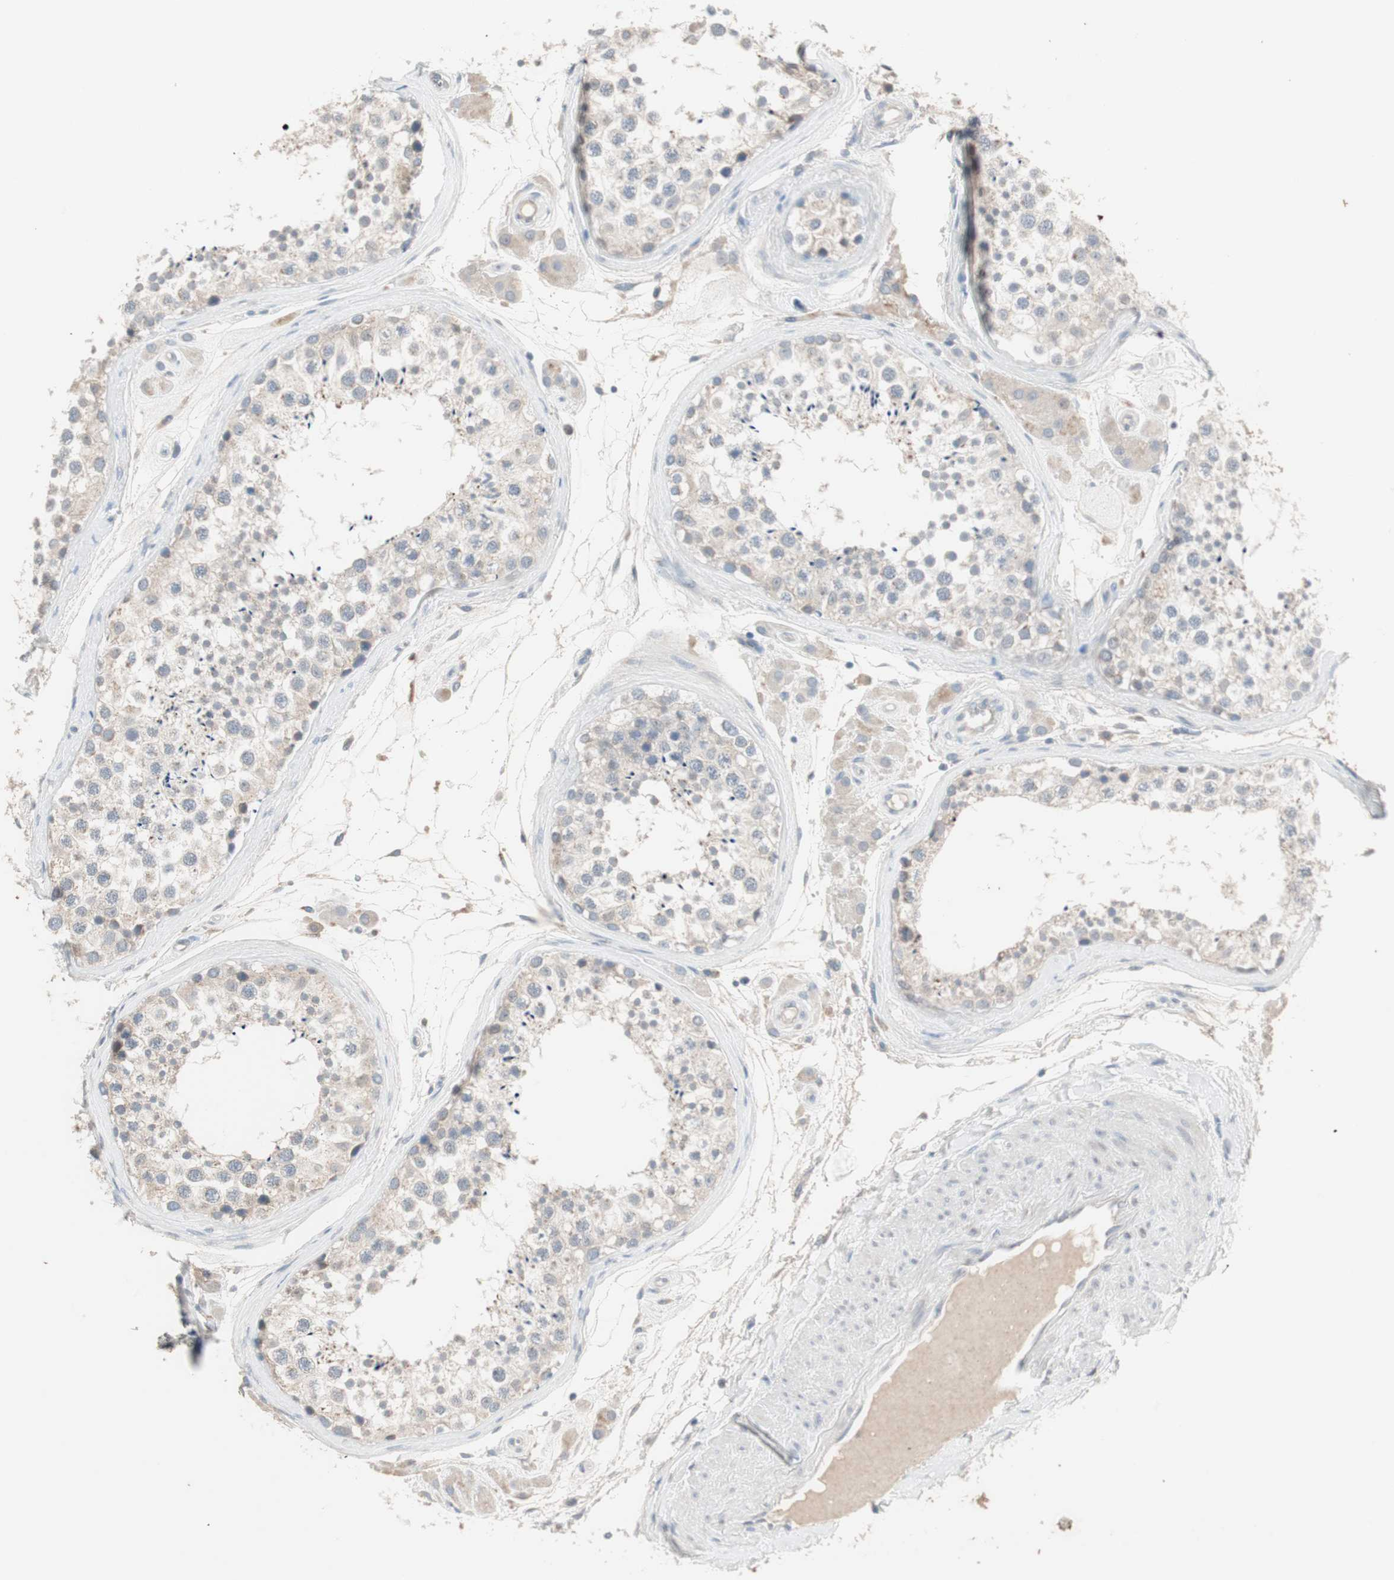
{"staining": {"intensity": "weak", "quantity": ">75%", "location": "cytoplasmic/membranous"}, "tissue": "testis", "cell_type": "Cells in seminiferous ducts", "image_type": "normal", "snomed": [{"axis": "morphology", "description": "Normal tissue, NOS"}, {"axis": "topography", "description": "Testis"}], "caption": "Immunohistochemical staining of unremarkable testis displays >75% levels of weak cytoplasmic/membranous protein expression in about >75% of cells in seminiferous ducts.", "gene": "KHK", "patient": {"sex": "male", "age": 46}}